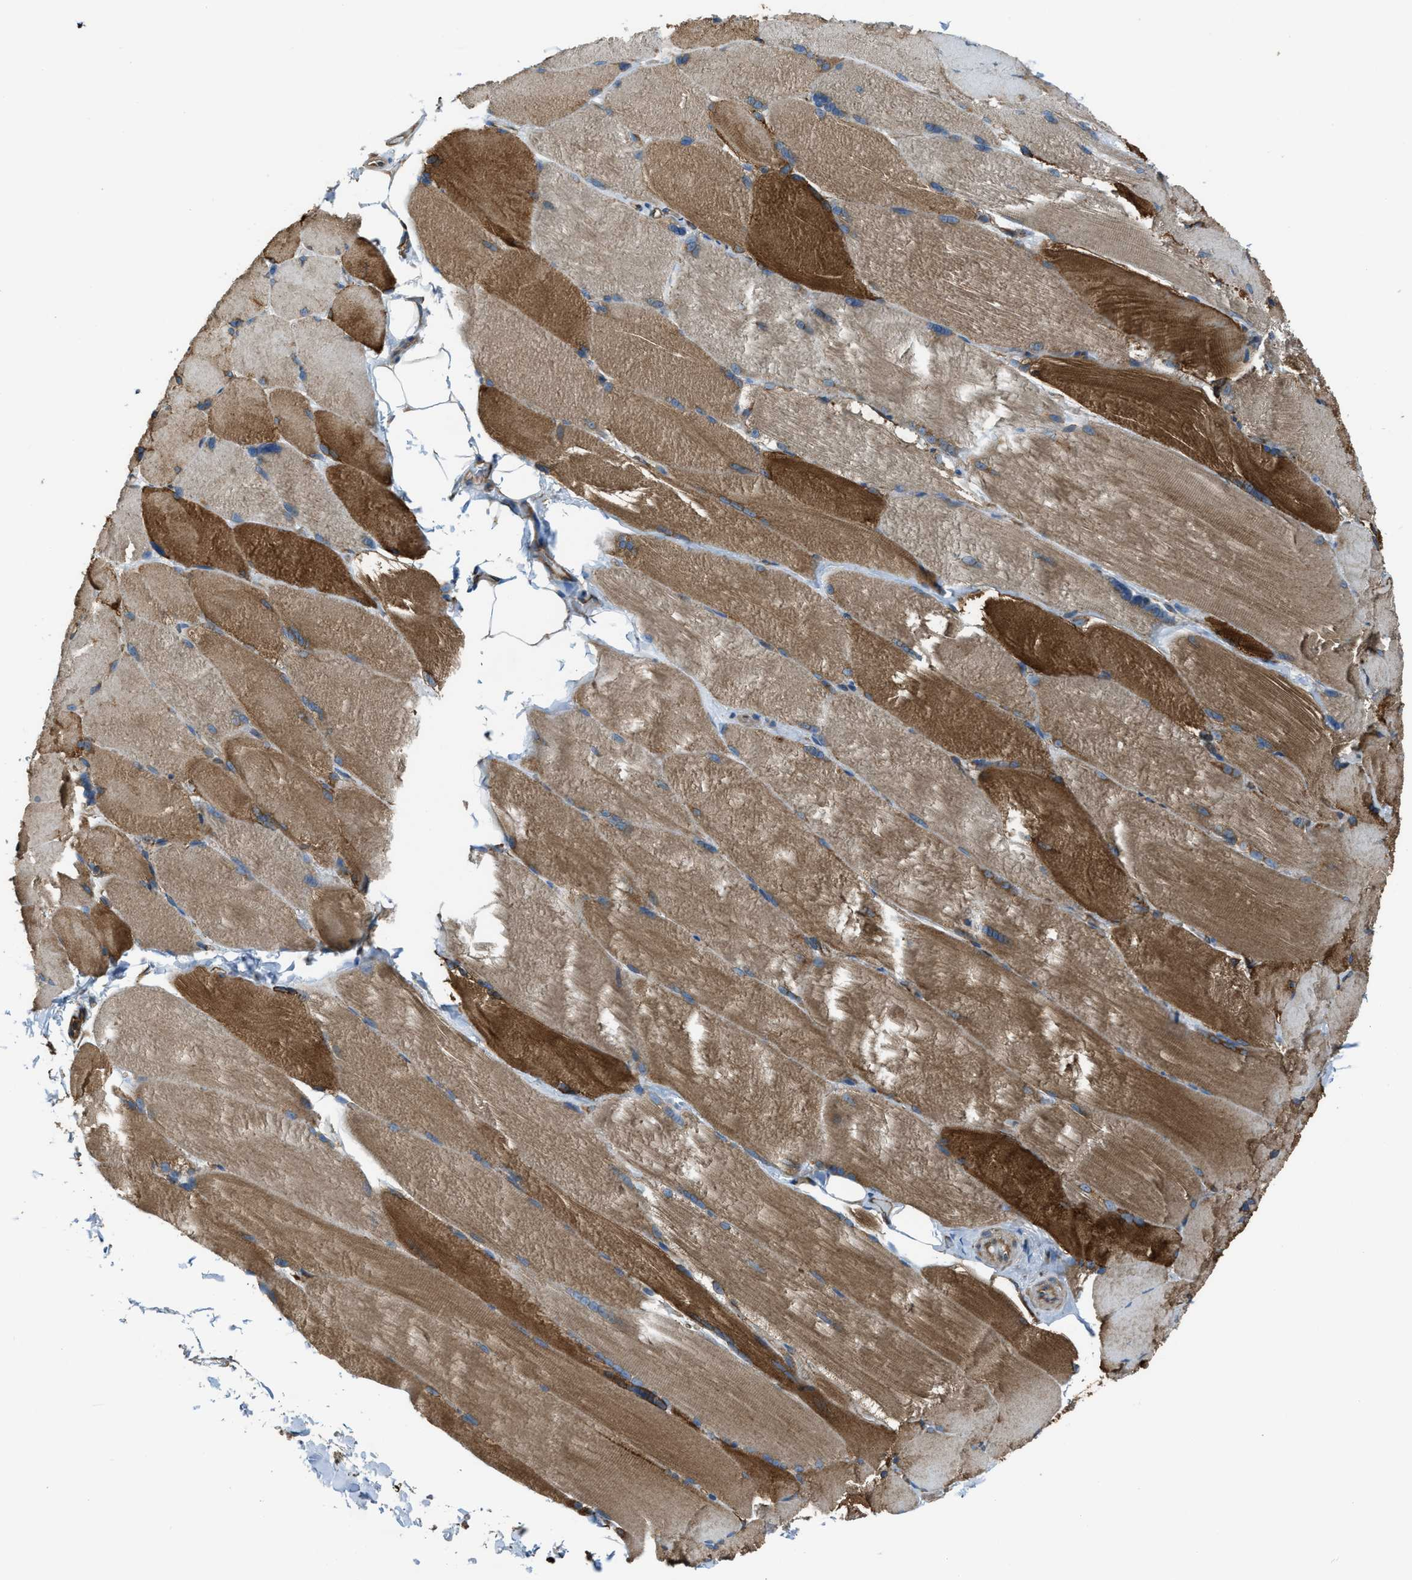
{"staining": {"intensity": "strong", "quantity": ">75%", "location": "cytoplasmic/membranous"}, "tissue": "skeletal muscle", "cell_type": "Myocytes", "image_type": "normal", "snomed": [{"axis": "morphology", "description": "Normal tissue, NOS"}, {"axis": "topography", "description": "Skin"}, {"axis": "topography", "description": "Skeletal muscle"}], "caption": "IHC of benign human skeletal muscle exhibits high levels of strong cytoplasmic/membranous positivity in about >75% of myocytes.", "gene": "TRPC1", "patient": {"sex": "male", "age": 83}}